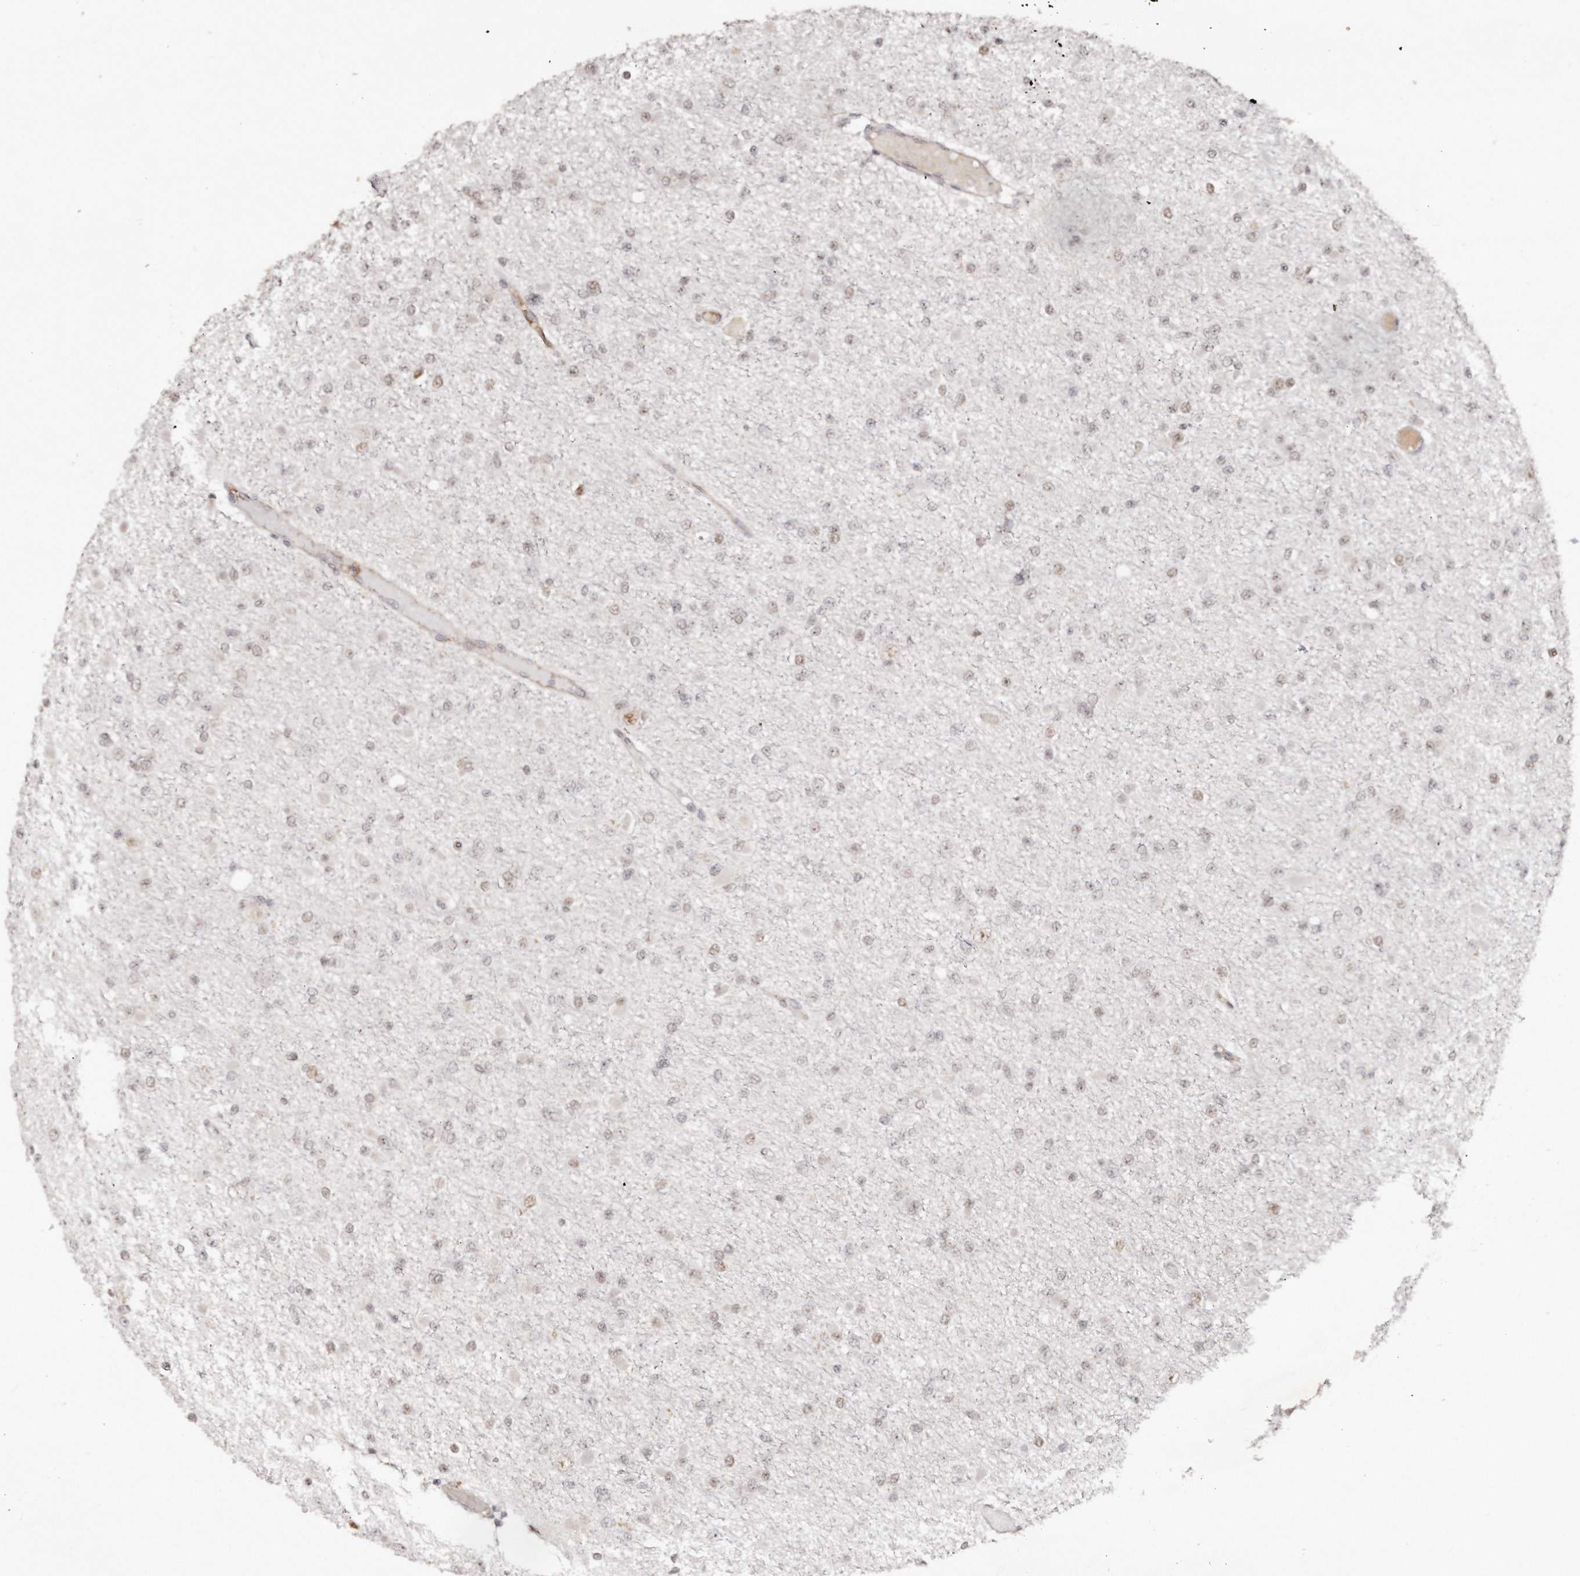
{"staining": {"intensity": "weak", "quantity": ">75%", "location": "nuclear"}, "tissue": "glioma", "cell_type": "Tumor cells", "image_type": "cancer", "snomed": [{"axis": "morphology", "description": "Glioma, malignant, Low grade"}, {"axis": "topography", "description": "Brain"}], "caption": "Glioma was stained to show a protein in brown. There is low levels of weak nuclear staining in about >75% of tumor cells.", "gene": "SOX4", "patient": {"sex": "female", "age": 22}}